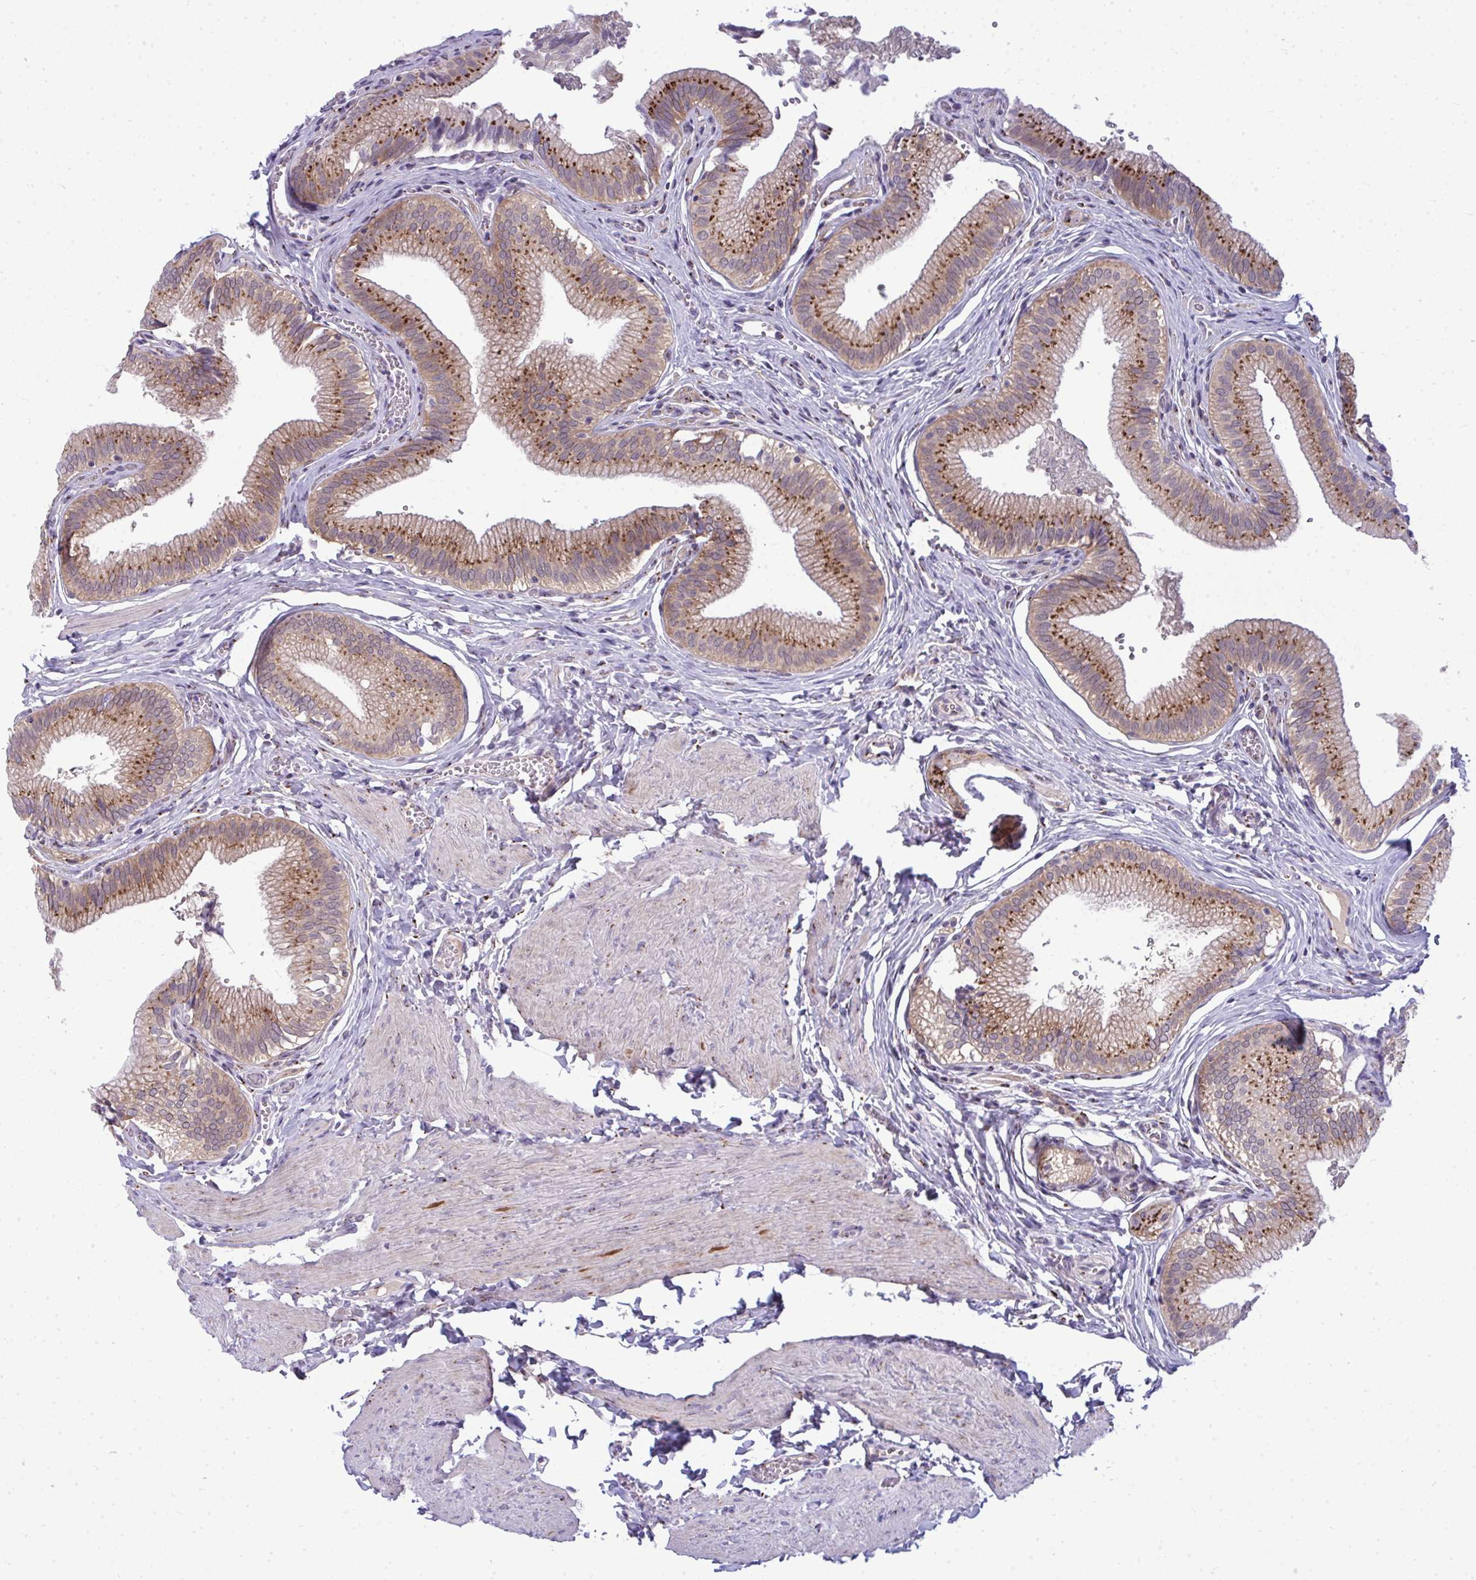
{"staining": {"intensity": "moderate", "quantity": ">75%", "location": "cytoplasmic/membranous"}, "tissue": "gallbladder", "cell_type": "Glandular cells", "image_type": "normal", "snomed": [{"axis": "morphology", "description": "Normal tissue, NOS"}, {"axis": "topography", "description": "Gallbladder"}, {"axis": "topography", "description": "Peripheral nerve tissue"}], "caption": "Immunohistochemical staining of unremarkable gallbladder demonstrates moderate cytoplasmic/membranous protein expression in approximately >75% of glandular cells. The staining is performed using DAB brown chromogen to label protein expression. The nuclei are counter-stained blue using hematoxylin.", "gene": "DTX4", "patient": {"sex": "male", "age": 17}}